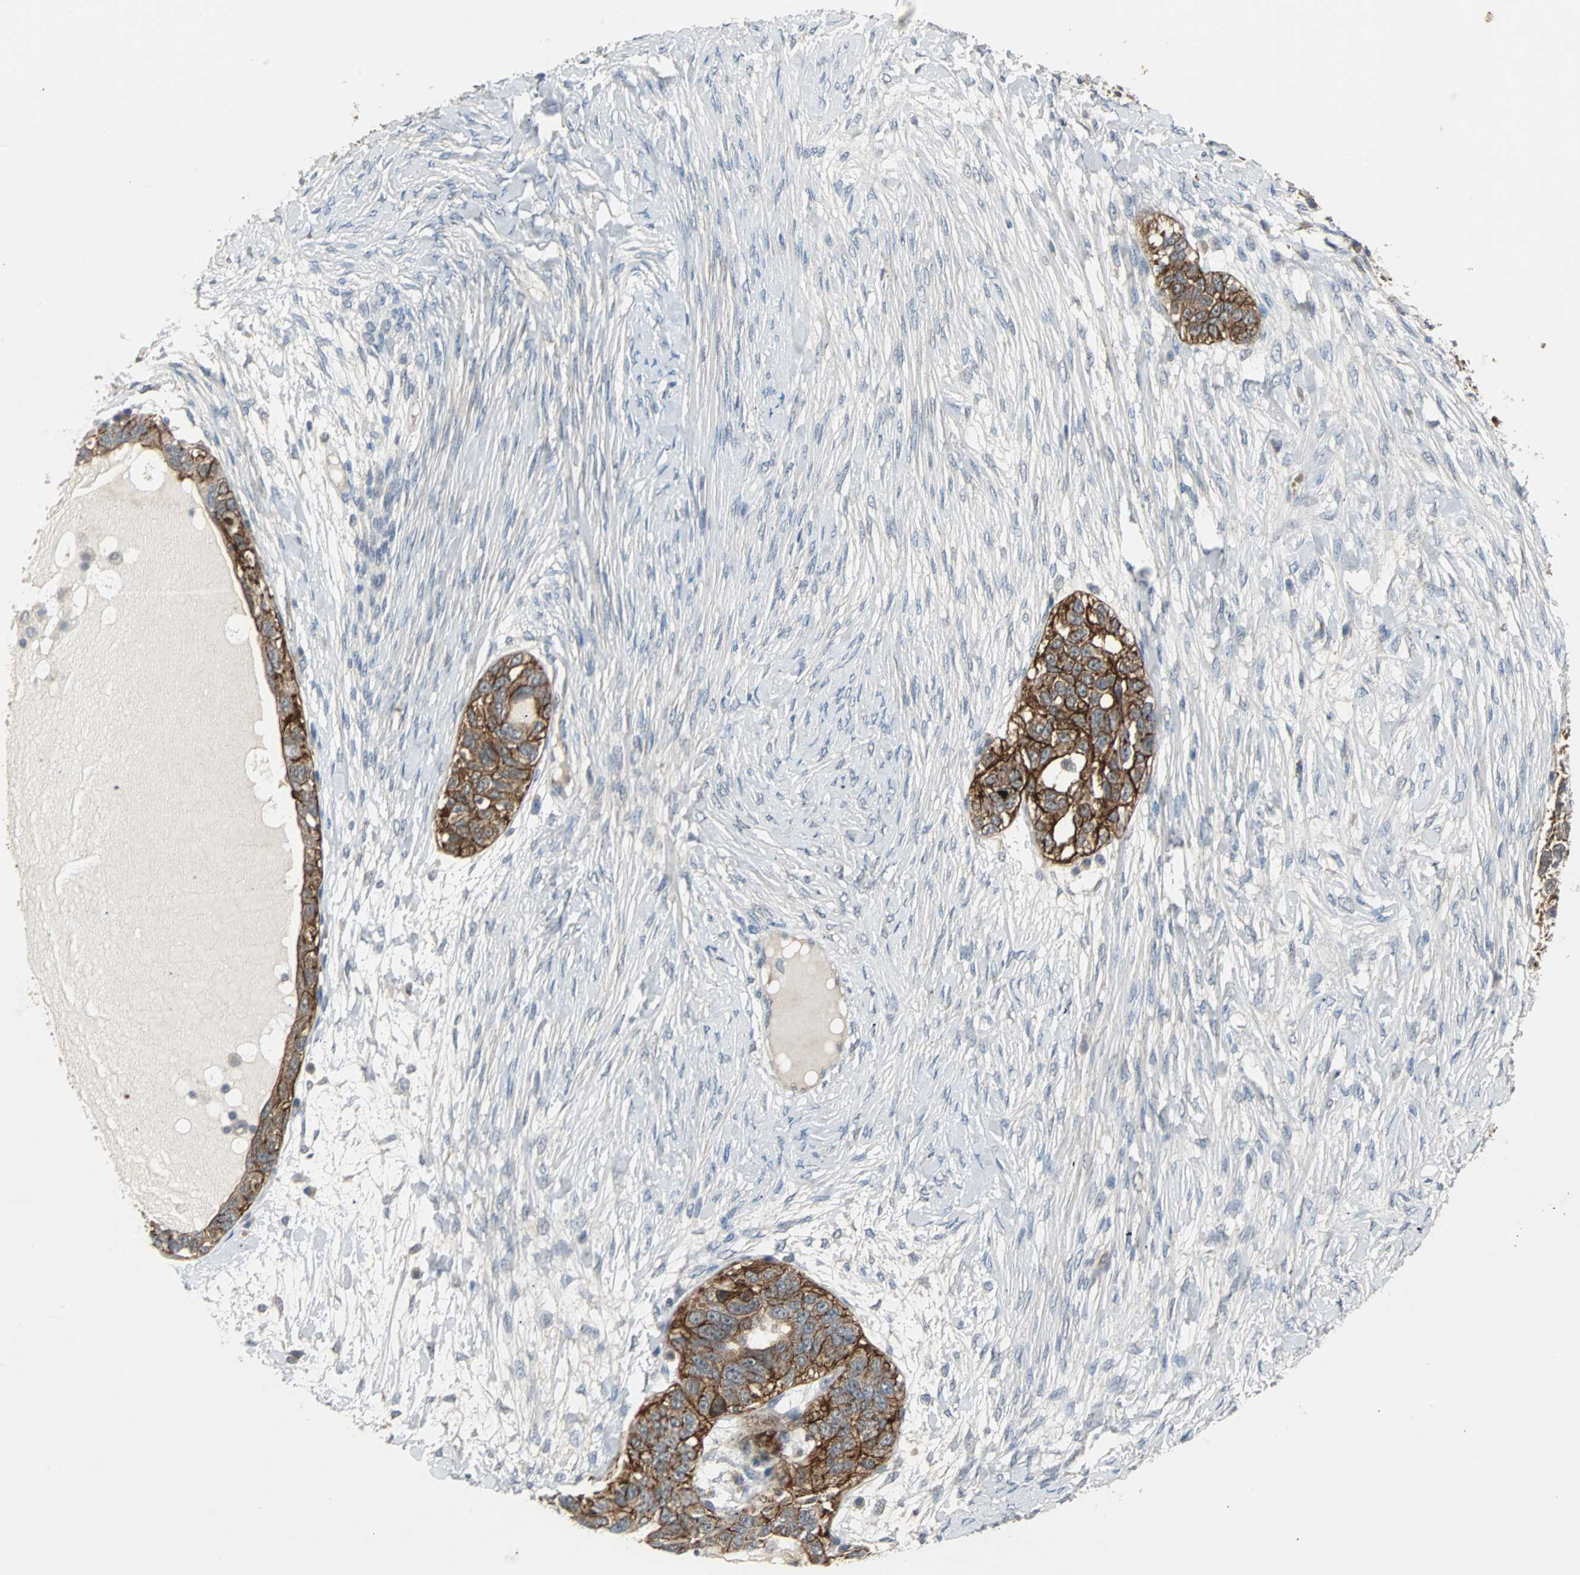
{"staining": {"intensity": "strong", "quantity": ">75%", "location": "cytoplasmic/membranous"}, "tissue": "ovarian cancer", "cell_type": "Tumor cells", "image_type": "cancer", "snomed": [{"axis": "morphology", "description": "Cystadenocarcinoma, serous, NOS"}, {"axis": "topography", "description": "Ovary"}], "caption": "Human serous cystadenocarcinoma (ovarian) stained with a protein marker shows strong staining in tumor cells.", "gene": "CMC2", "patient": {"sex": "female", "age": 82}}